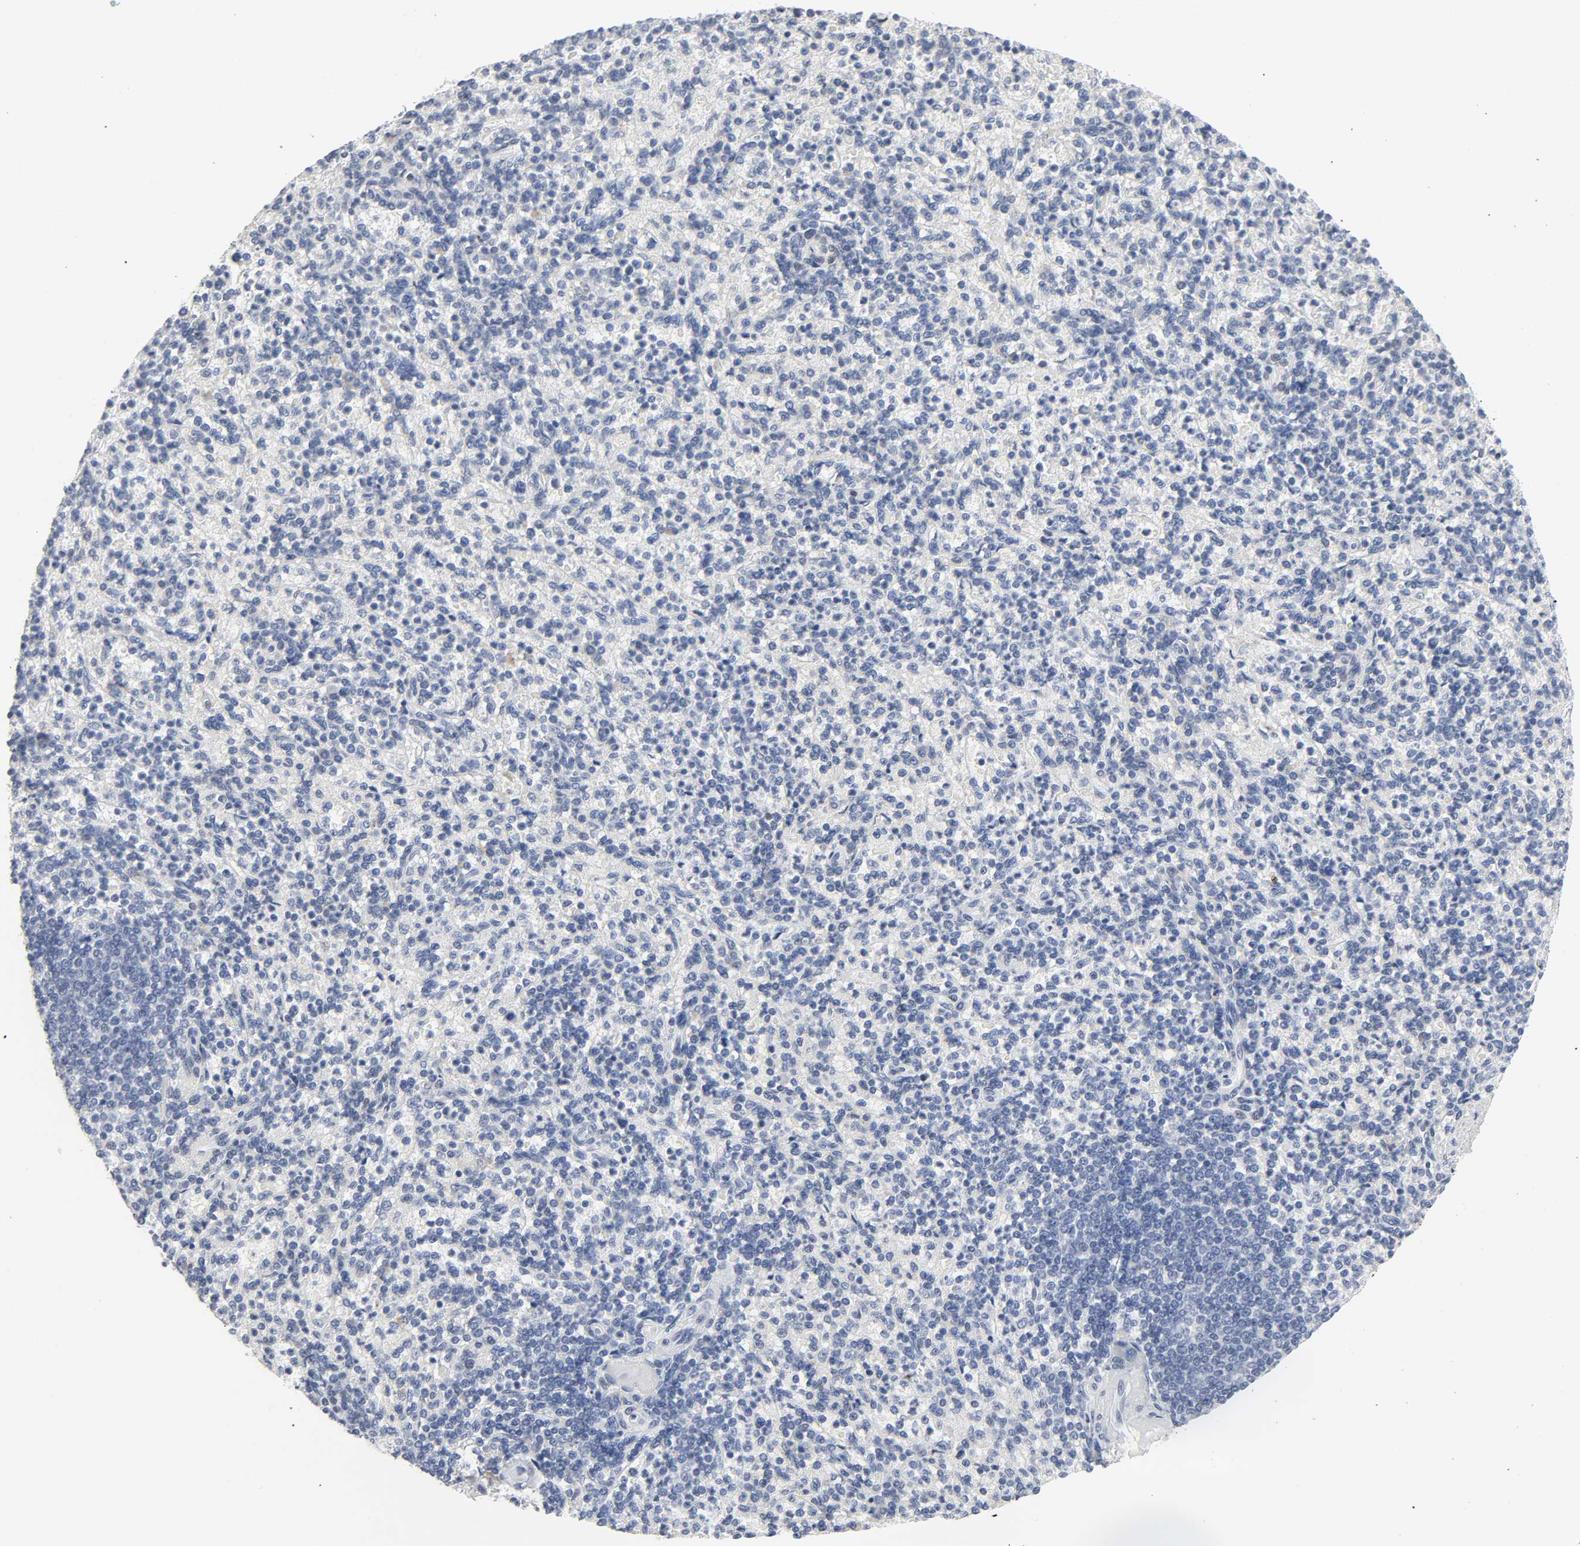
{"staining": {"intensity": "negative", "quantity": "none", "location": "none"}, "tissue": "spleen", "cell_type": "Cells in red pulp", "image_type": "normal", "snomed": [{"axis": "morphology", "description": "Normal tissue, NOS"}, {"axis": "topography", "description": "Spleen"}], "caption": "The histopathology image shows no staining of cells in red pulp in normal spleen.", "gene": "SALL2", "patient": {"sex": "female", "age": 74}}